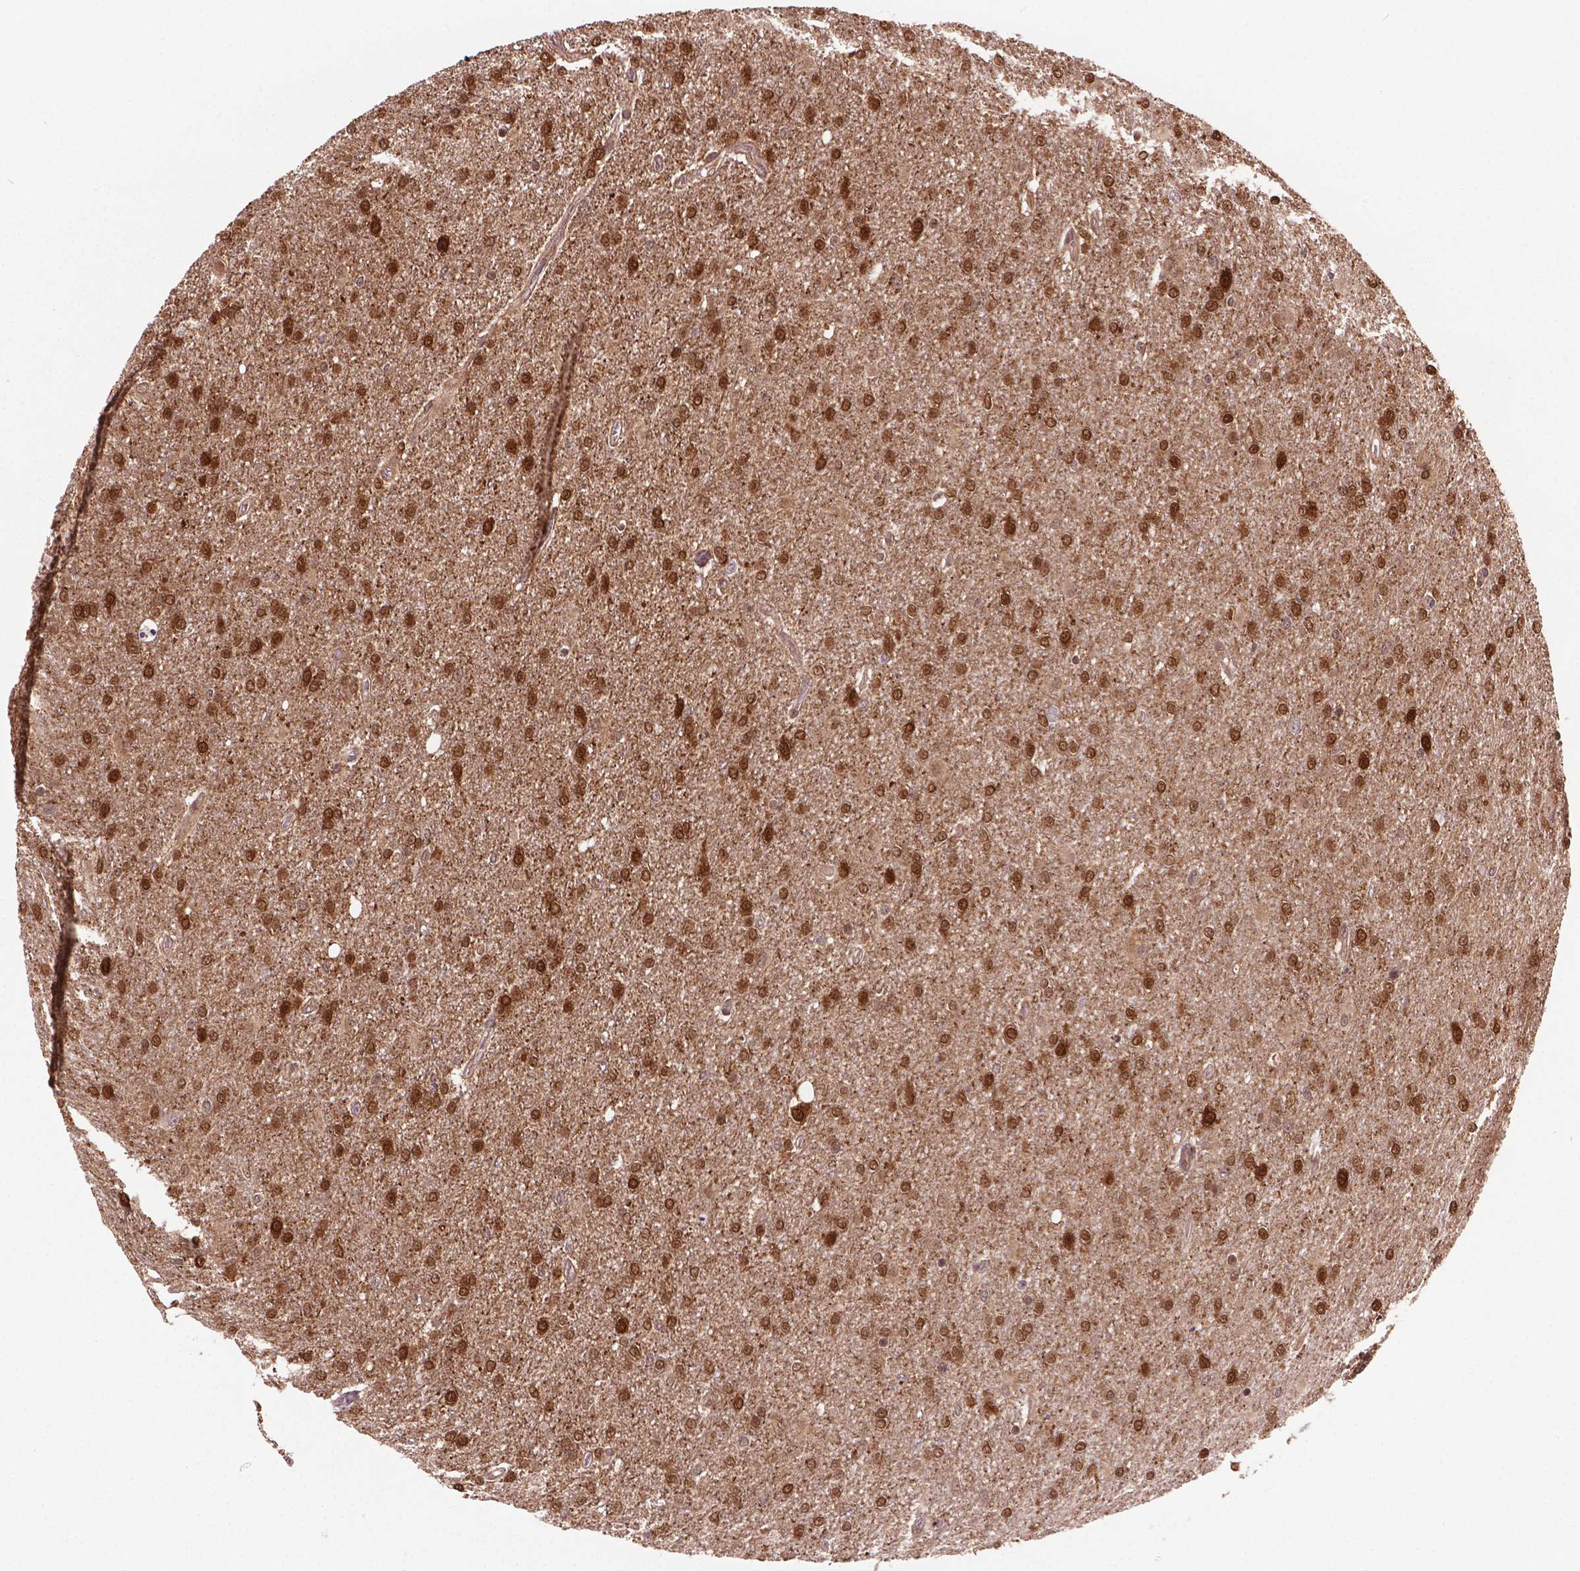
{"staining": {"intensity": "moderate", "quantity": ">75%", "location": "cytoplasmic/membranous,nuclear"}, "tissue": "glioma", "cell_type": "Tumor cells", "image_type": "cancer", "snomed": [{"axis": "morphology", "description": "Glioma, malignant, High grade"}, {"axis": "topography", "description": "Cerebral cortex"}], "caption": "Protein positivity by IHC displays moderate cytoplasmic/membranous and nuclear expression in about >75% of tumor cells in high-grade glioma (malignant).", "gene": "PLIN3", "patient": {"sex": "male", "age": 70}}